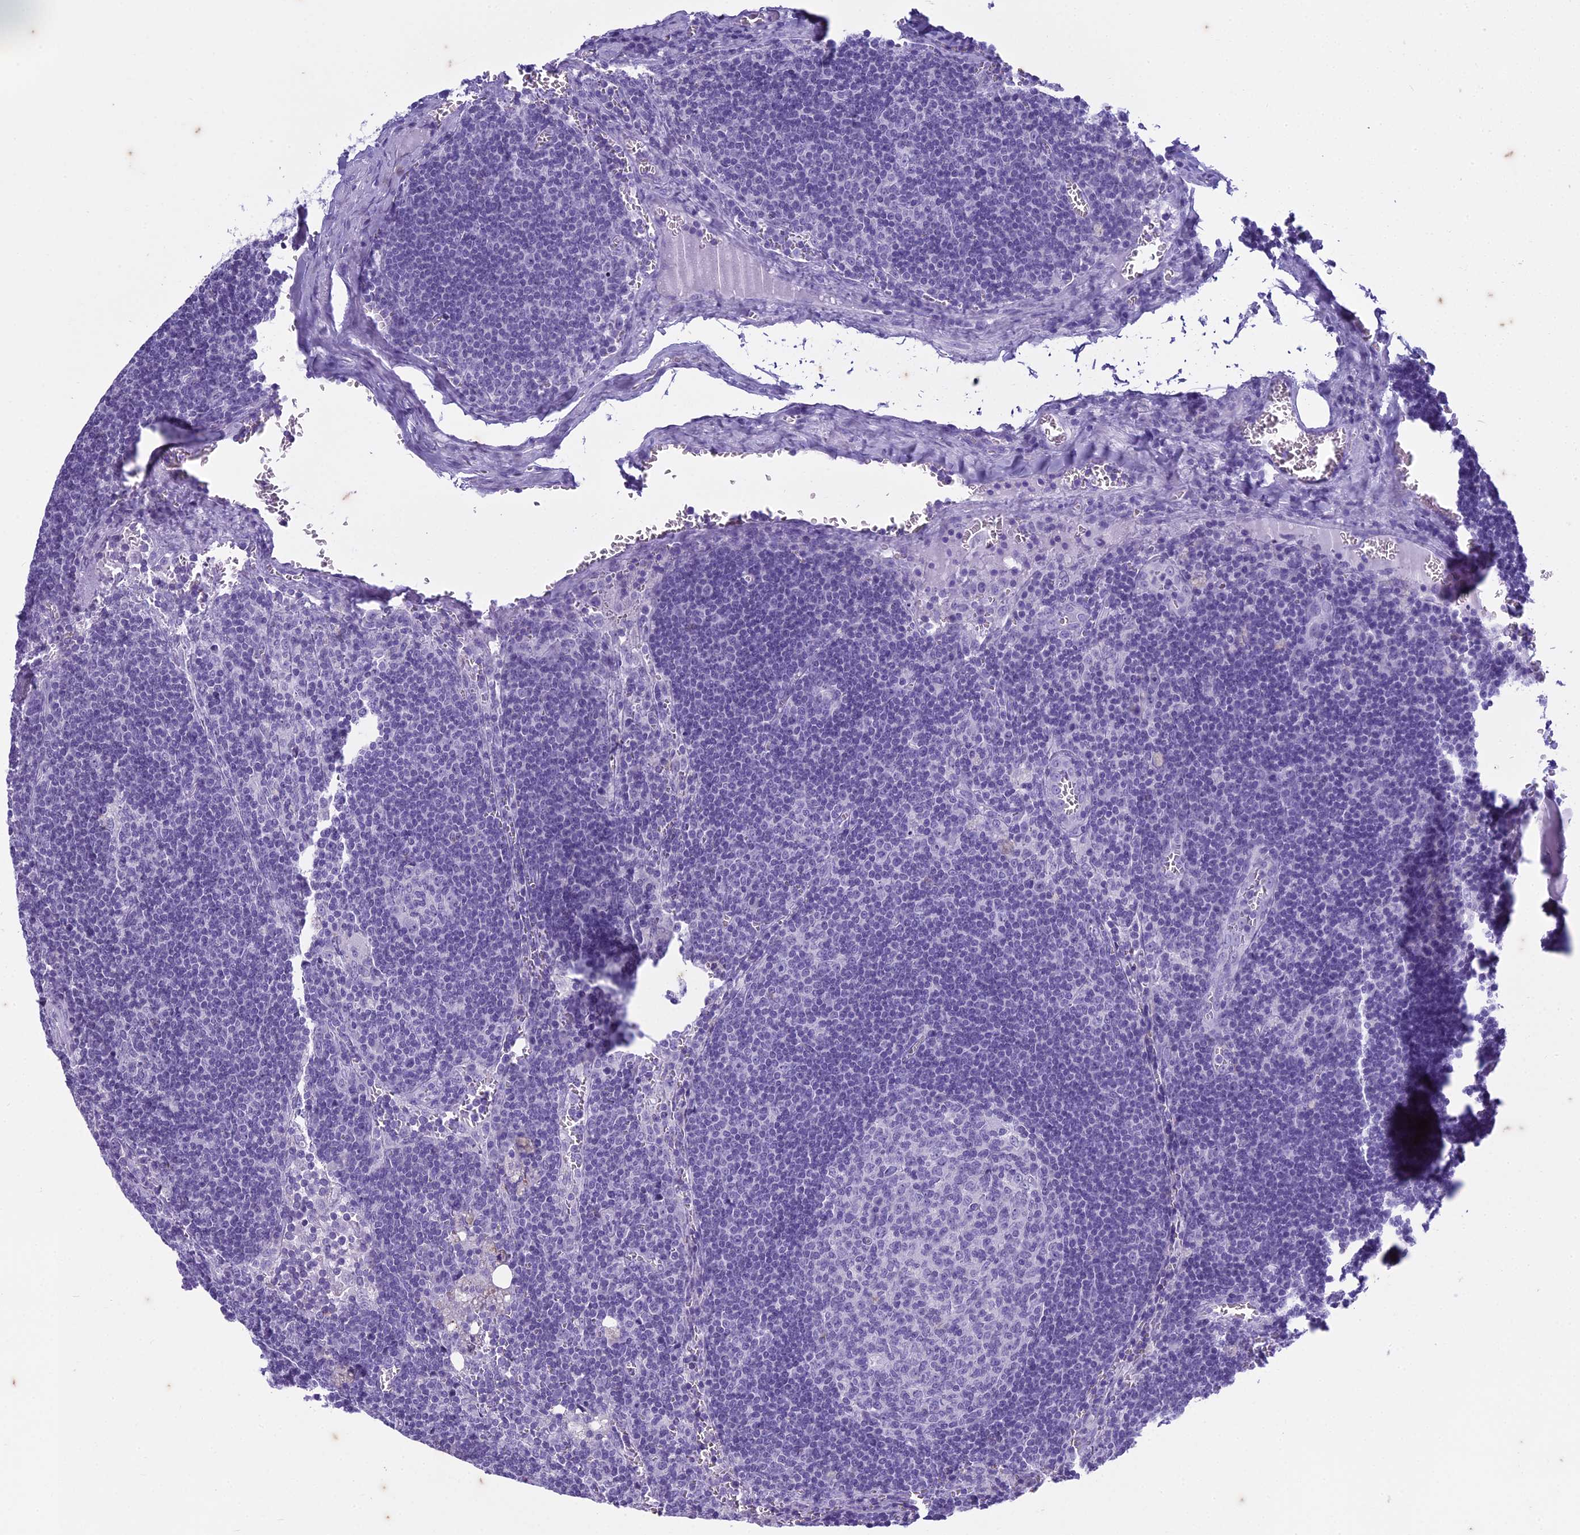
{"staining": {"intensity": "negative", "quantity": "none", "location": "none"}, "tissue": "lymph node", "cell_type": "Germinal center cells", "image_type": "normal", "snomed": [{"axis": "morphology", "description": "Normal tissue, NOS"}, {"axis": "topography", "description": "Lymph node"}], "caption": "An immunohistochemistry histopathology image of benign lymph node is shown. There is no staining in germinal center cells of lymph node. The staining was performed using DAB (3,3'-diaminobenzidine) to visualize the protein expression in brown, while the nuclei were stained in blue with hematoxylin (Magnification: 20x).", "gene": "HMGB4", "patient": {"sex": "female", "age": 73}}